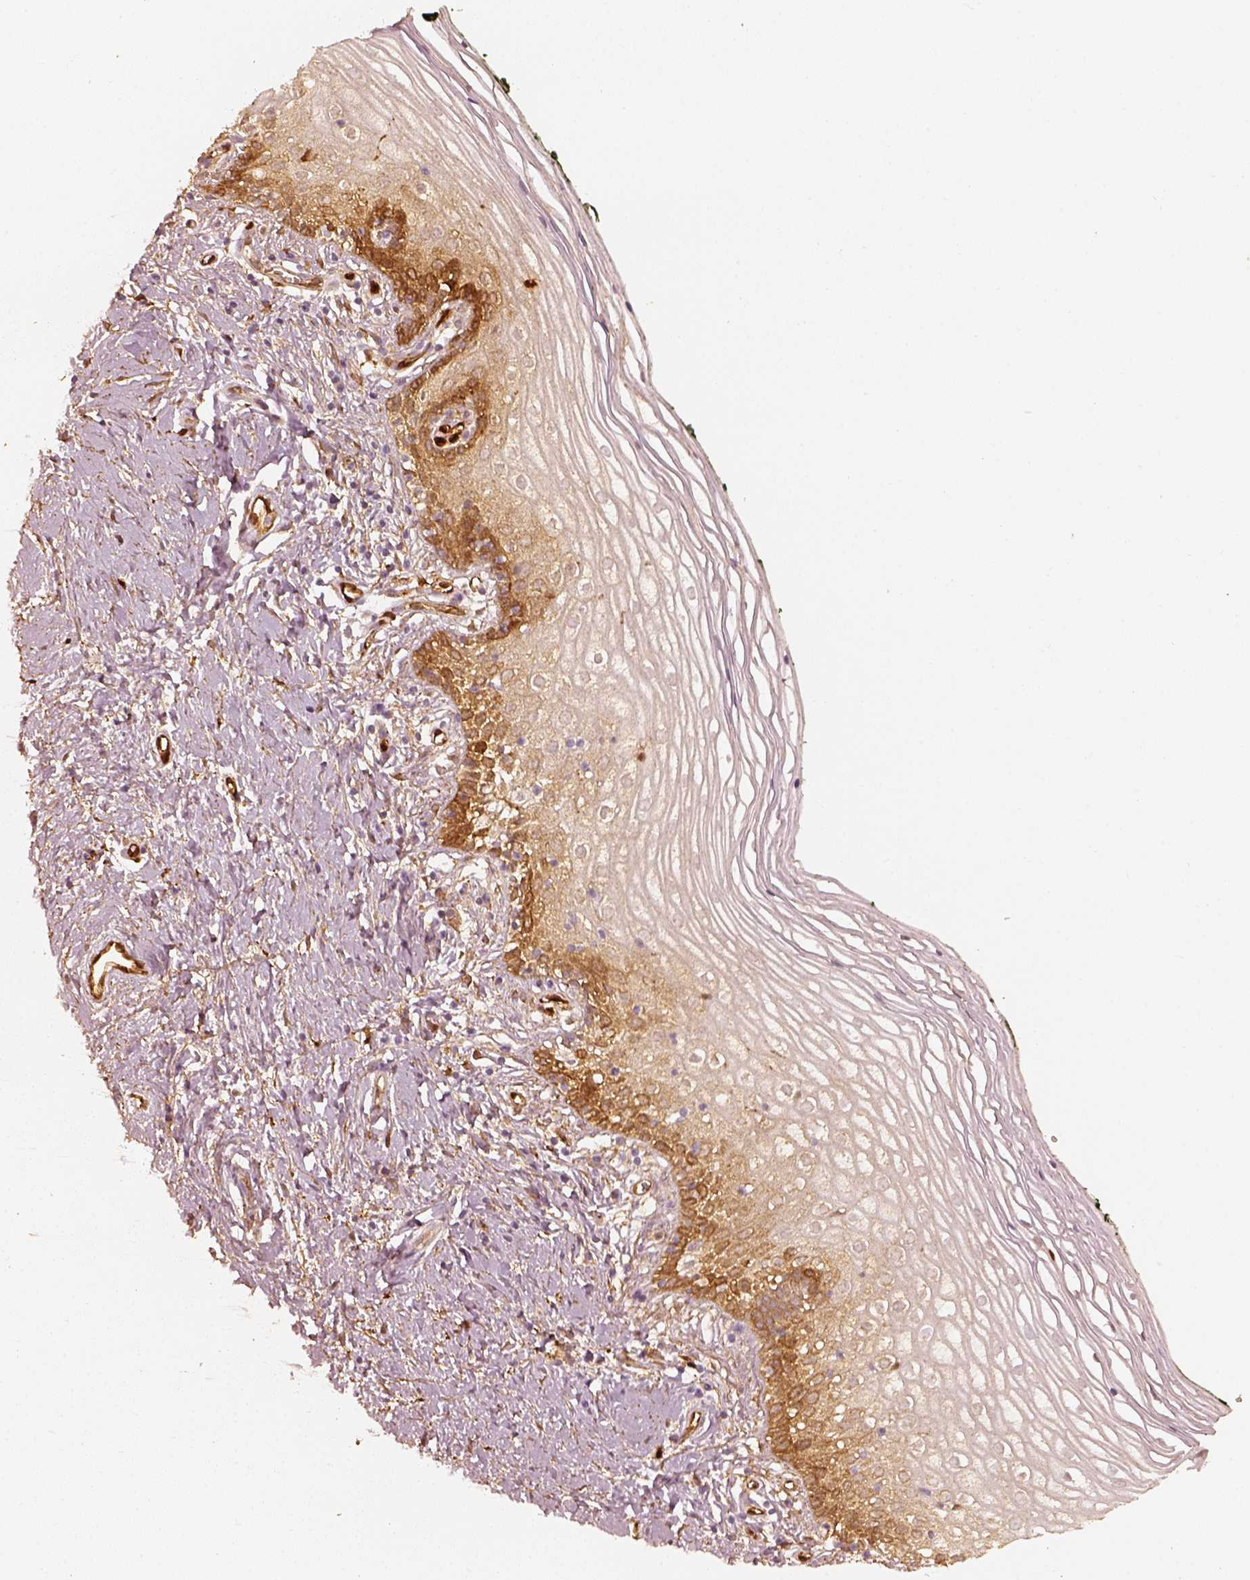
{"staining": {"intensity": "moderate", "quantity": "25%-75%", "location": "cytoplasmic/membranous"}, "tissue": "vagina", "cell_type": "Squamous epithelial cells", "image_type": "normal", "snomed": [{"axis": "morphology", "description": "Normal tissue, NOS"}, {"axis": "topography", "description": "Vagina"}], "caption": "IHC photomicrograph of unremarkable human vagina stained for a protein (brown), which displays medium levels of moderate cytoplasmic/membranous expression in about 25%-75% of squamous epithelial cells.", "gene": "FSCN1", "patient": {"sex": "female", "age": 47}}